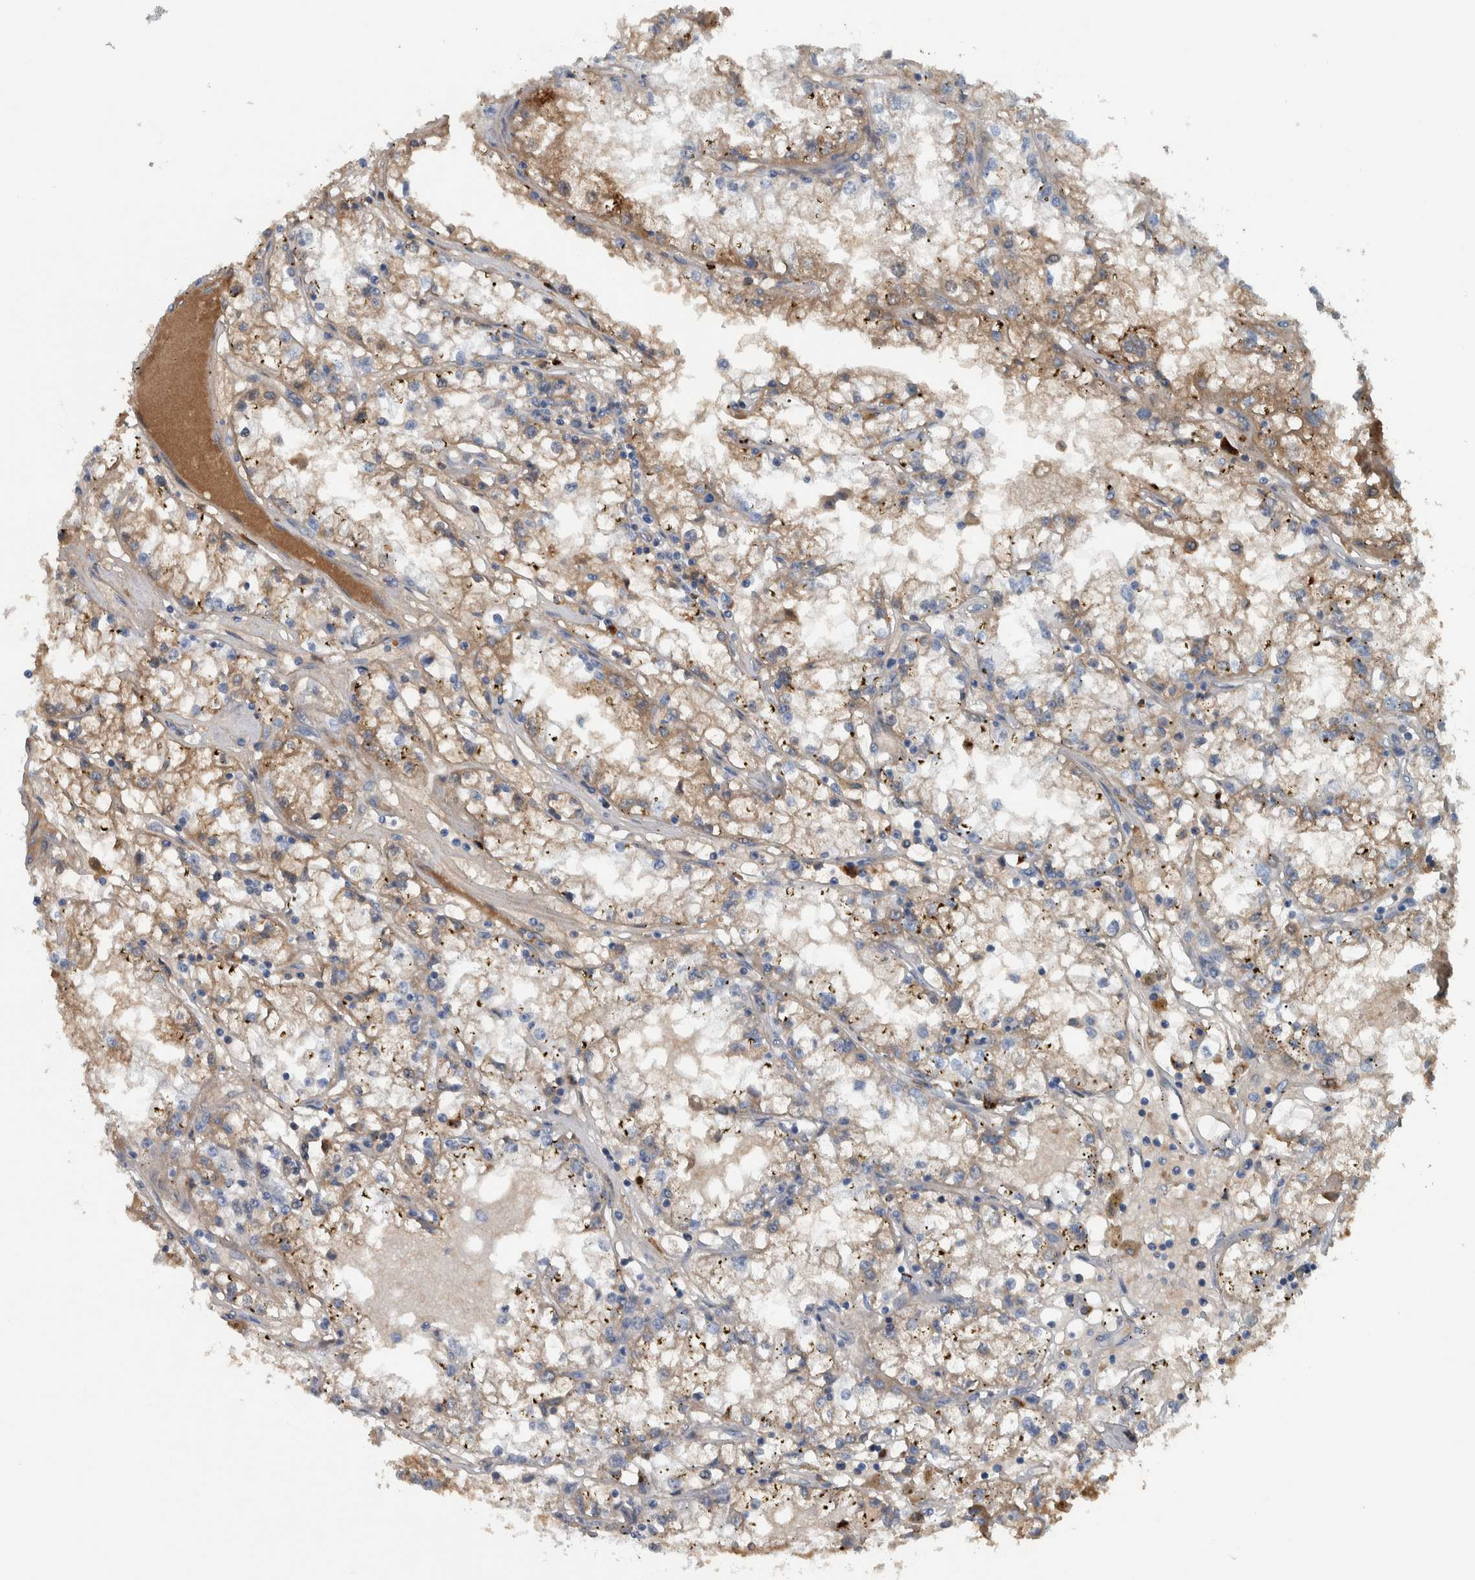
{"staining": {"intensity": "weak", "quantity": ">75%", "location": "cytoplasmic/membranous"}, "tissue": "renal cancer", "cell_type": "Tumor cells", "image_type": "cancer", "snomed": [{"axis": "morphology", "description": "Adenocarcinoma, NOS"}, {"axis": "topography", "description": "Kidney"}], "caption": "Human renal adenocarcinoma stained with a protein marker demonstrates weak staining in tumor cells.", "gene": "SERPINC1", "patient": {"sex": "male", "age": 56}}